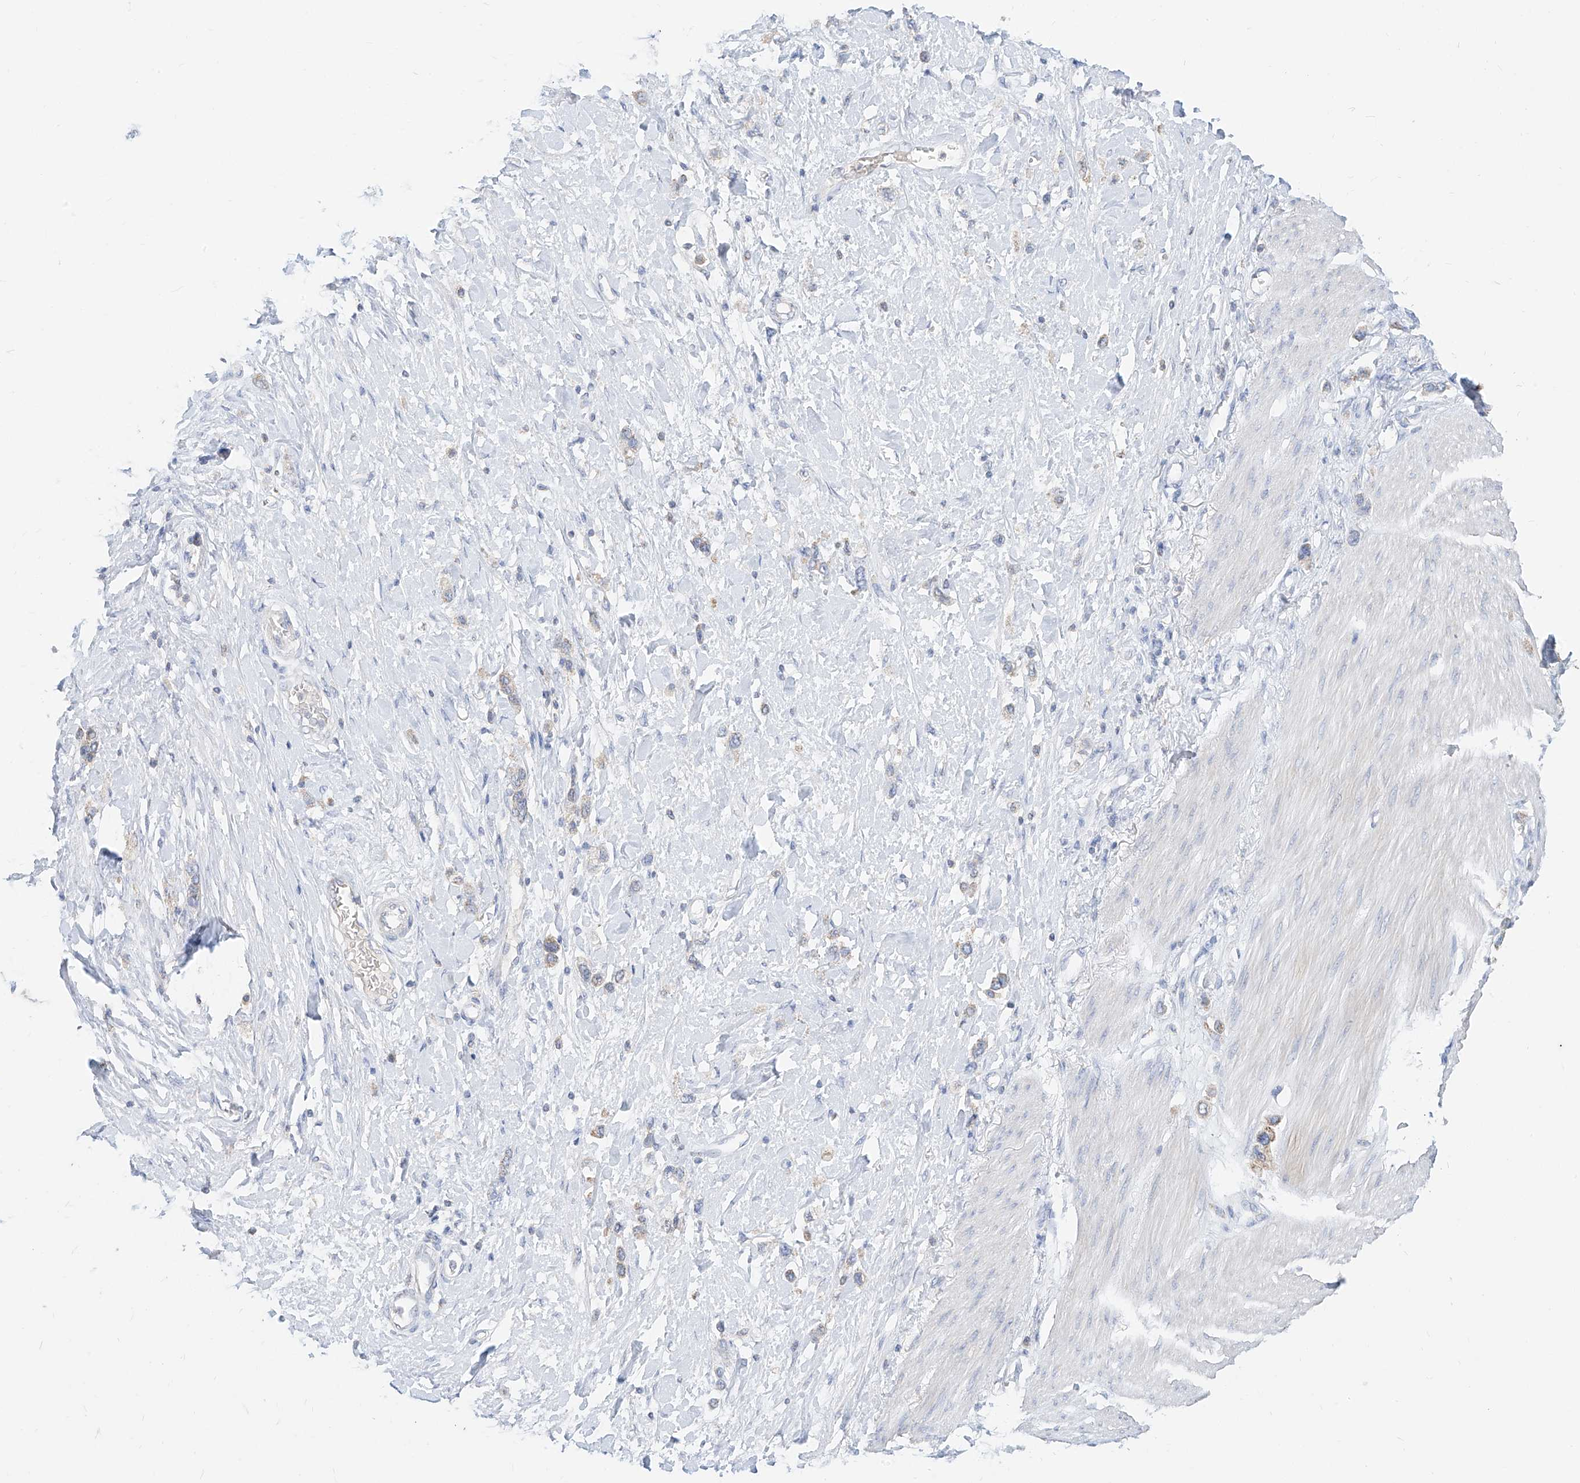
{"staining": {"intensity": "weak", "quantity": "<25%", "location": "cytoplasmic/membranous"}, "tissue": "stomach cancer", "cell_type": "Tumor cells", "image_type": "cancer", "snomed": [{"axis": "morphology", "description": "Adenocarcinoma, NOS"}, {"axis": "topography", "description": "Stomach"}], "caption": "Photomicrograph shows no significant protein expression in tumor cells of adenocarcinoma (stomach). The staining was performed using DAB (3,3'-diaminobenzidine) to visualize the protein expression in brown, while the nuclei were stained in blue with hematoxylin (Magnification: 20x).", "gene": "RASA2", "patient": {"sex": "female", "age": 65}}